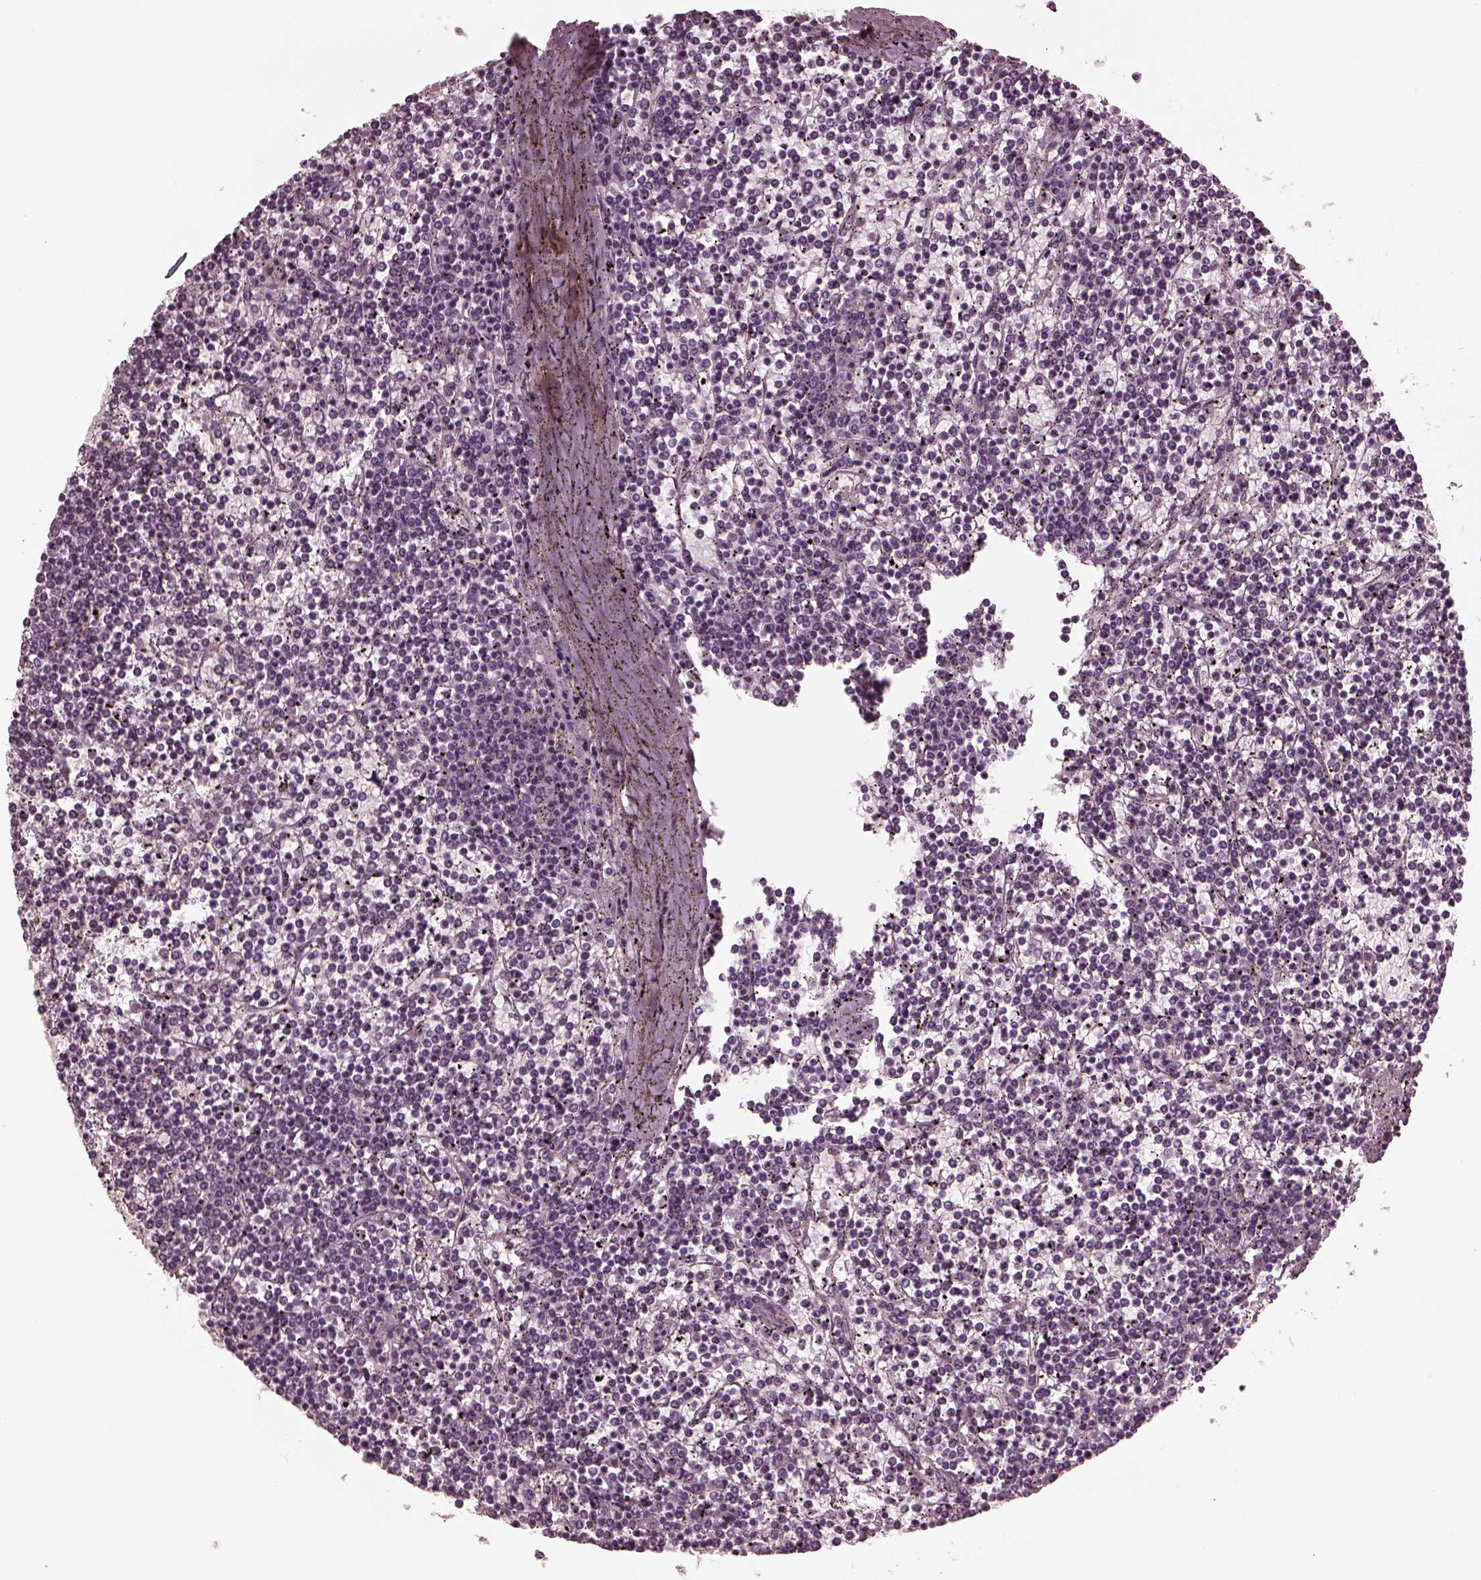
{"staining": {"intensity": "negative", "quantity": "none", "location": "none"}, "tissue": "lymphoma", "cell_type": "Tumor cells", "image_type": "cancer", "snomed": [{"axis": "morphology", "description": "Malignant lymphoma, non-Hodgkin's type, Low grade"}, {"axis": "topography", "description": "Spleen"}], "caption": "Lymphoma was stained to show a protein in brown. There is no significant expression in tumor cells.", "gene": "KIF6", "patient": {"sex": "female", "age": 19}}